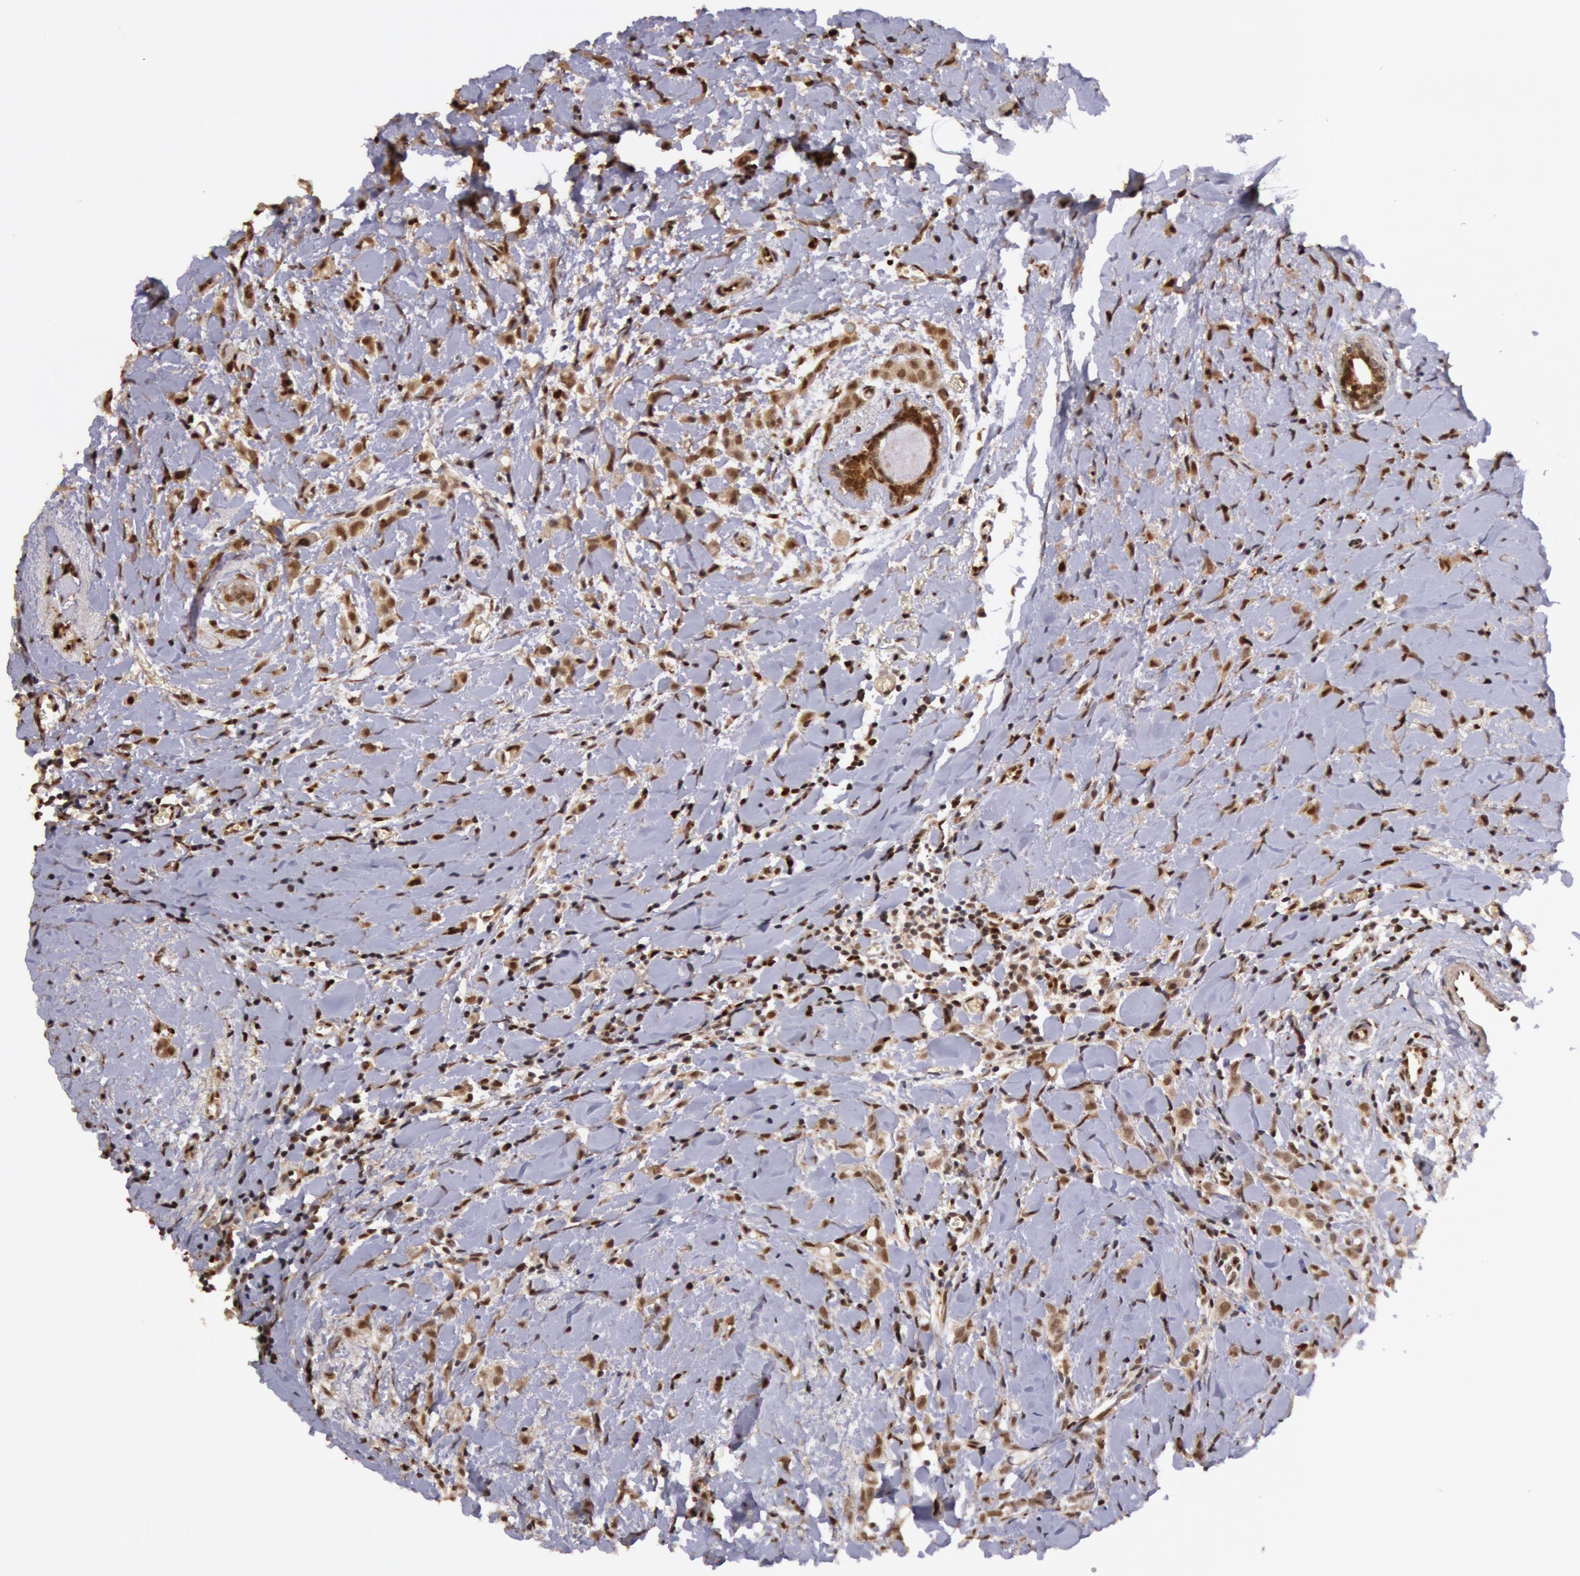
{"staining": {"intensity": "moderate", "quantity": "25%-75%", "location": "nuclear"}, "tissue": "breast cancer", "cell_type": "Tumor cells", "image_type": "cancer", "snomed": [{"axis": "morphology", "description": "Lobular carcinoma"}, {"axis": "topography", "description": "Breast"}], "caption": "The histopathology image demonstrates a brown stain indicating the presence of a protein in the nuclear of tumor cells in breast lobular carcinoma. The staining was performed using DAB to visualize the protein expression in brown, while the nuclei were stained in blue with hematoxylin (Magnification: 20x).", "gene": "LIG4", "patient": {"sex": "female", "age": 57}}